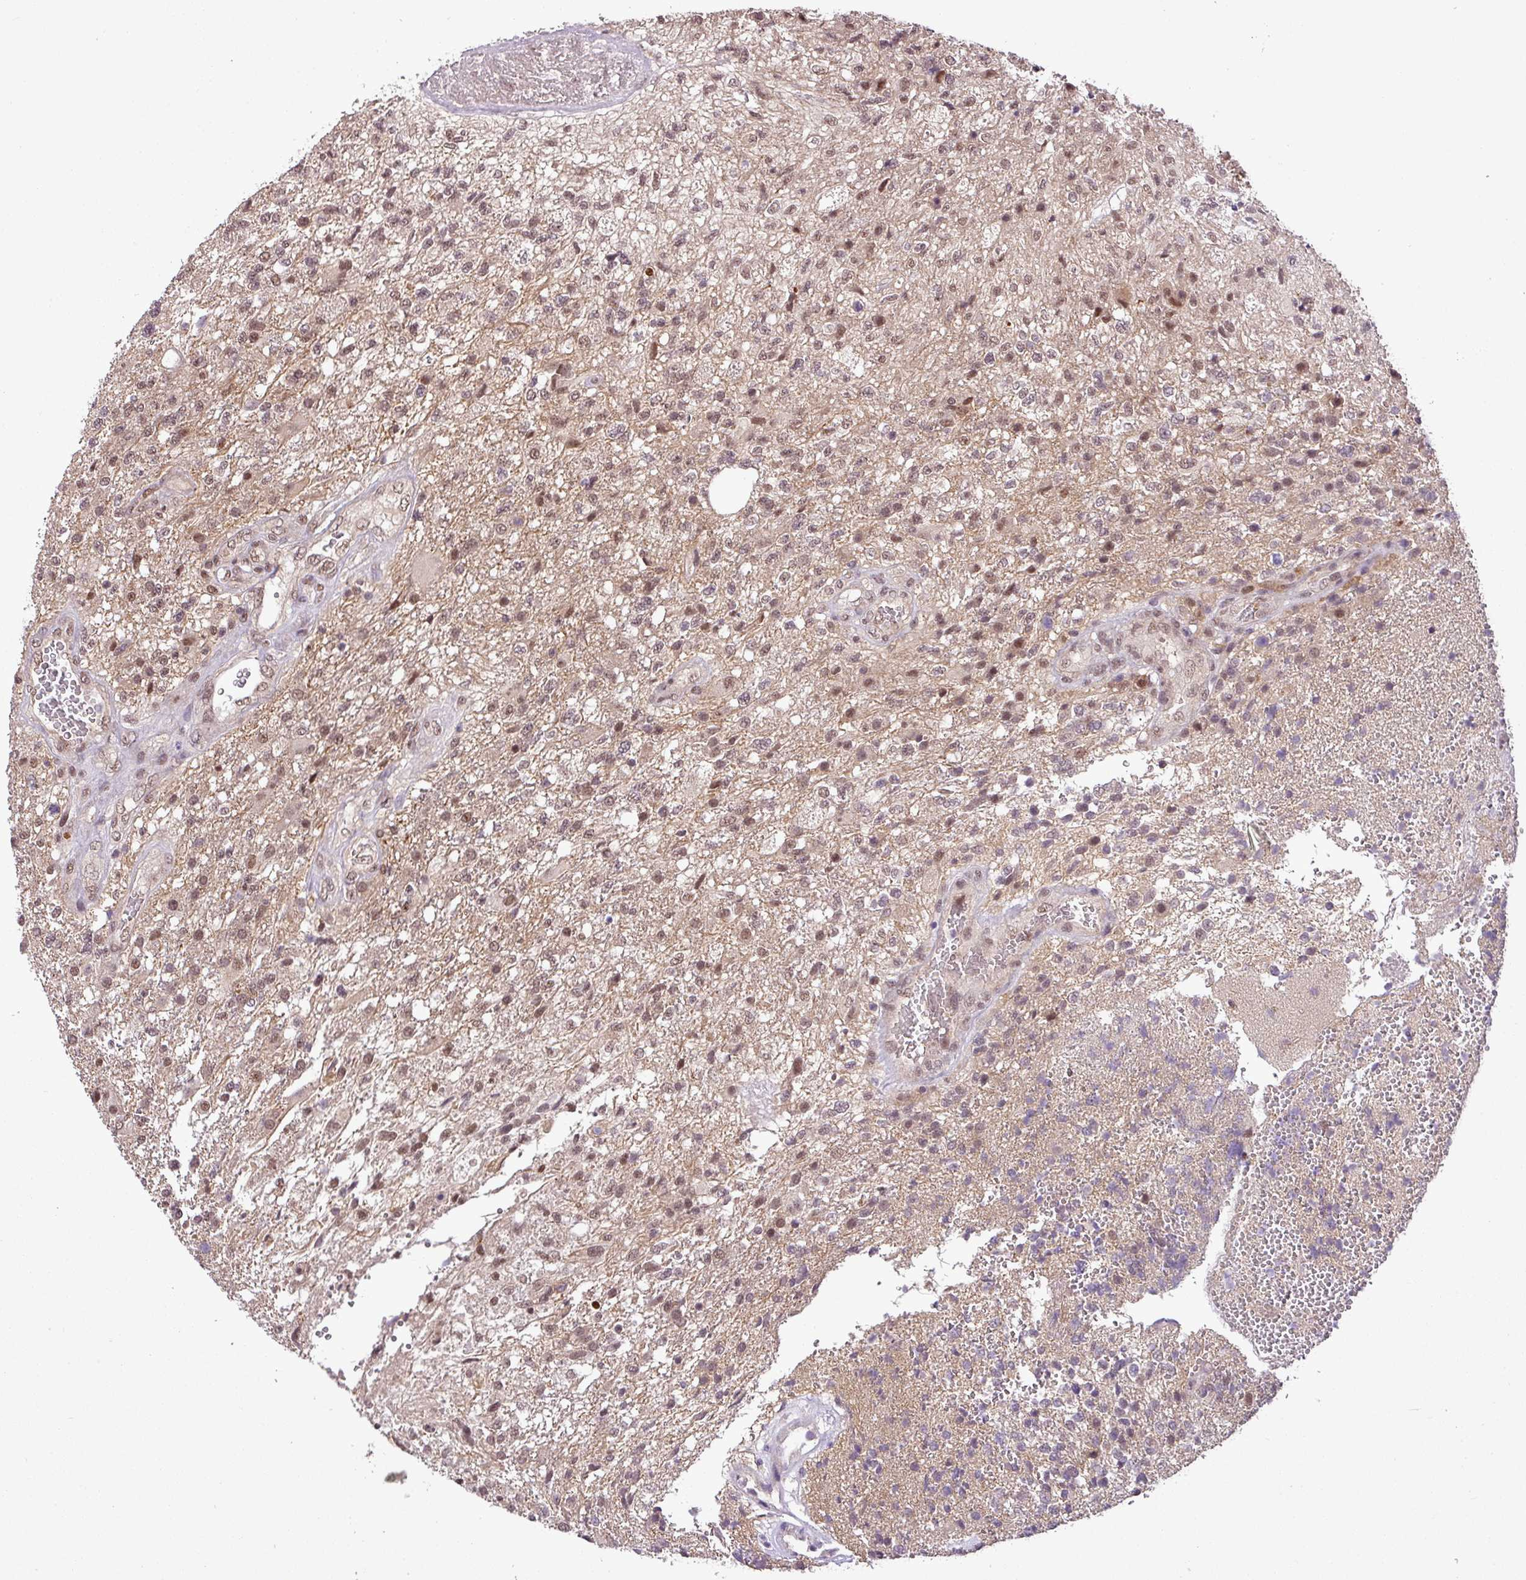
{"staining": {"intensity": "weak", "quantity": "25%-75%", "location": "cytoplasmic/membranous,nuclear"}, "tissue": "glioma", "cell_type": "Tumor cells", "image_type": "cancer", "snomed": [{"axis": "morphology", "description": "Glioma, malignant, High grade"}, {"axis": "topography", "description": "Brain"}], "caption": "A low amount of weak cytoplasmic/membranous and nuclear expression is appreciated in about 25%-75% of tumor cells in malignant high-grade glioma tissue. Nuclei are stained in blue.", "gene": "MFHAS1", "patient": {"sex": "male", "age": 56}}